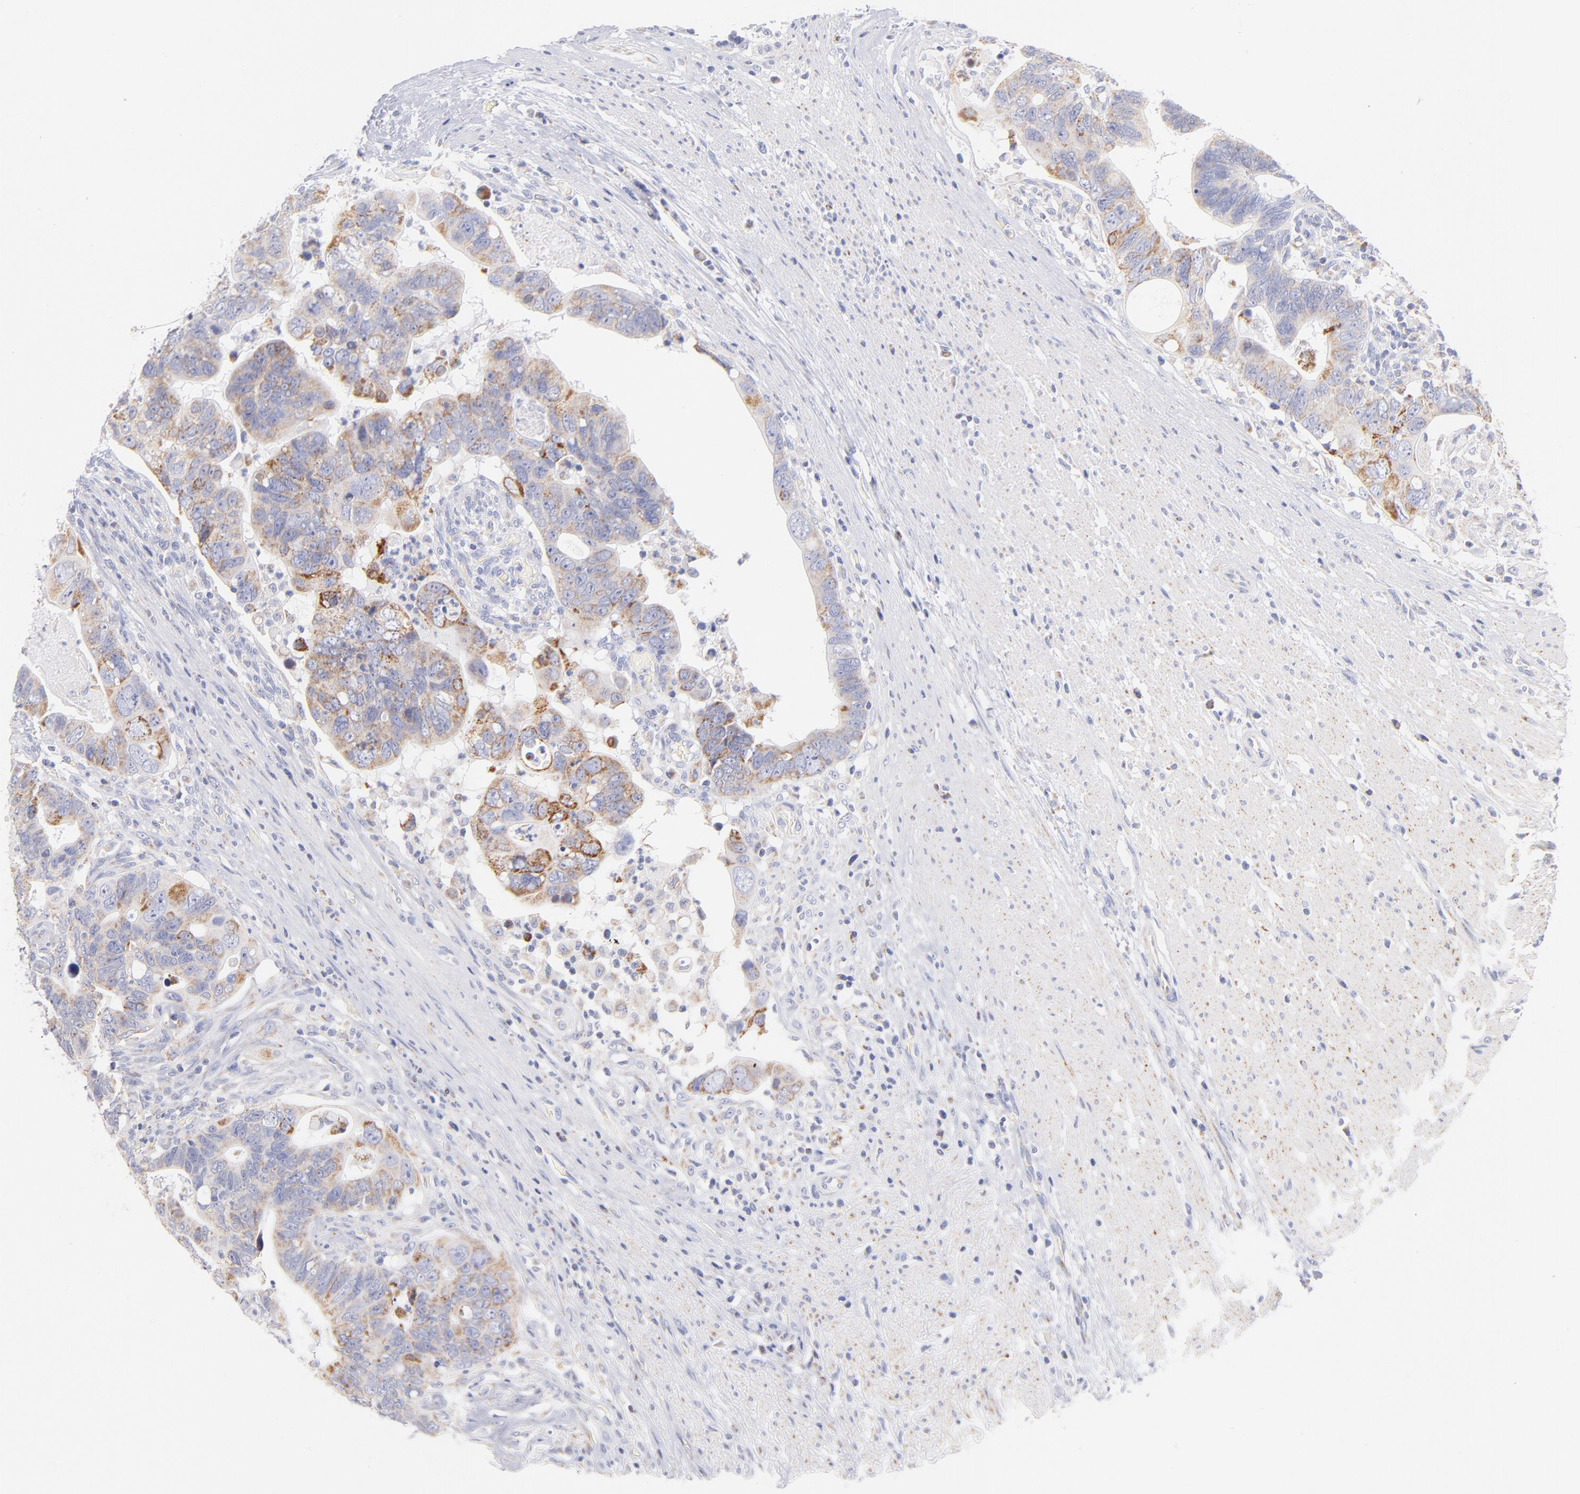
{"staining": {"intensity": "moderate", "quantity": "25%-75%", "location": "cytoplasmic/membranous"}, "tissue": "colorectal cancer", "cell_type": "Tumor cells", "image_type": "cancer", "snomed": [{"axis": "morphology", "description": "Adenocarcinoma, NOS"}, {"axis": "topography", "description": "Rectum"}], "caption": "Human colorectal adenocarcinoma stained with a protein marker exhibits moderate staining in tumor cells.", "gene": "AIFM1", "patient": {"sex": "male", "age": 53}}